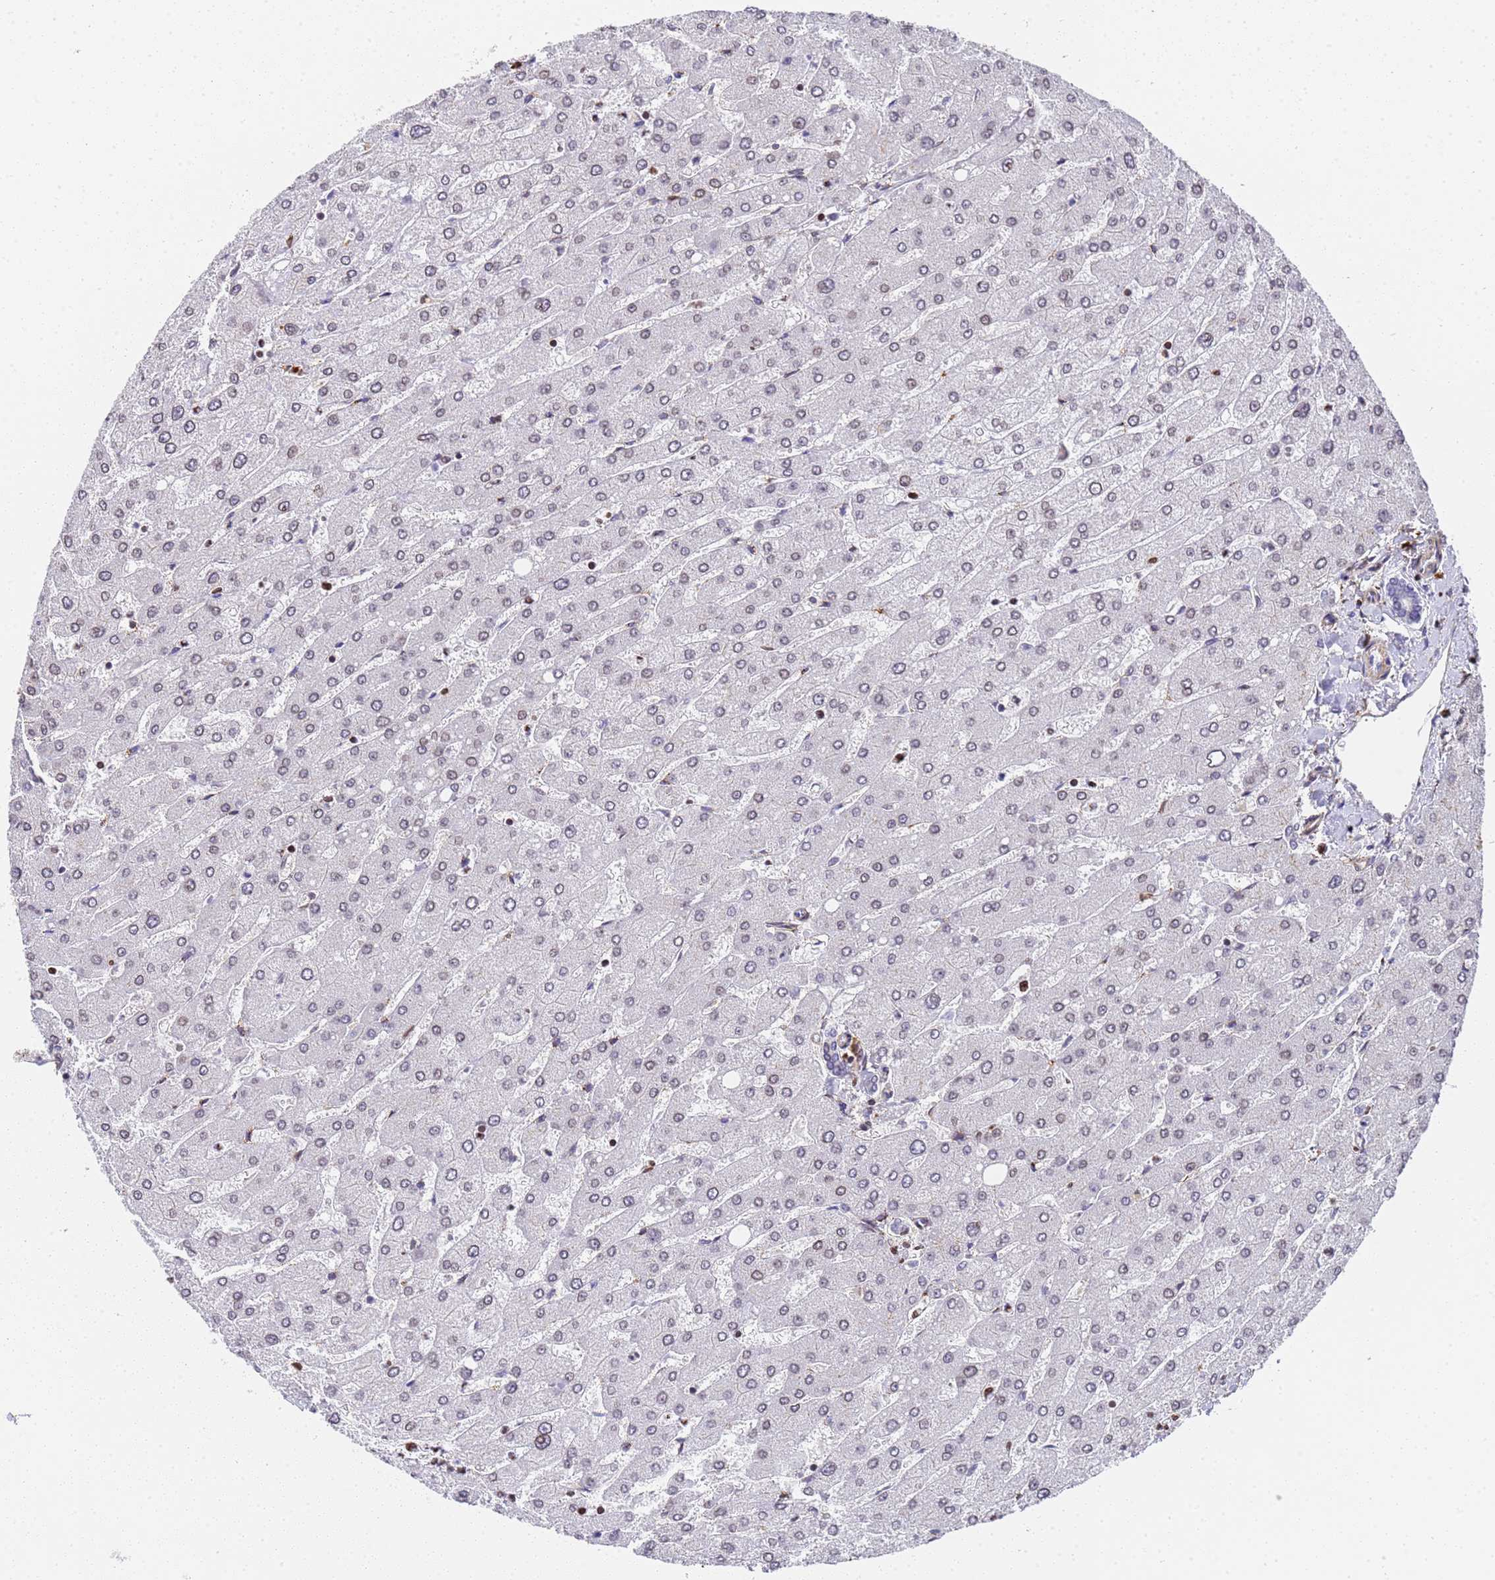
{"staining": {"intensity": "negative", "quantity": "none", "location": "none"}, "tissue": "liver", "cell_type": "Cholangiocytes", "image_type": "normal", "snomed": [{"axis": "morphology", "description": "Normal tissue, NOS"}, {"axis": "topography", "description": "Liver"}], "caption": "There is no significant staining in cholangiocytes of liver. (DAB (3,3'-diaminobenzidine) IHC with hematoxylin counter stain).", "gene": "IGFBP7", "patient": {"sex": "male", "age": 55}}